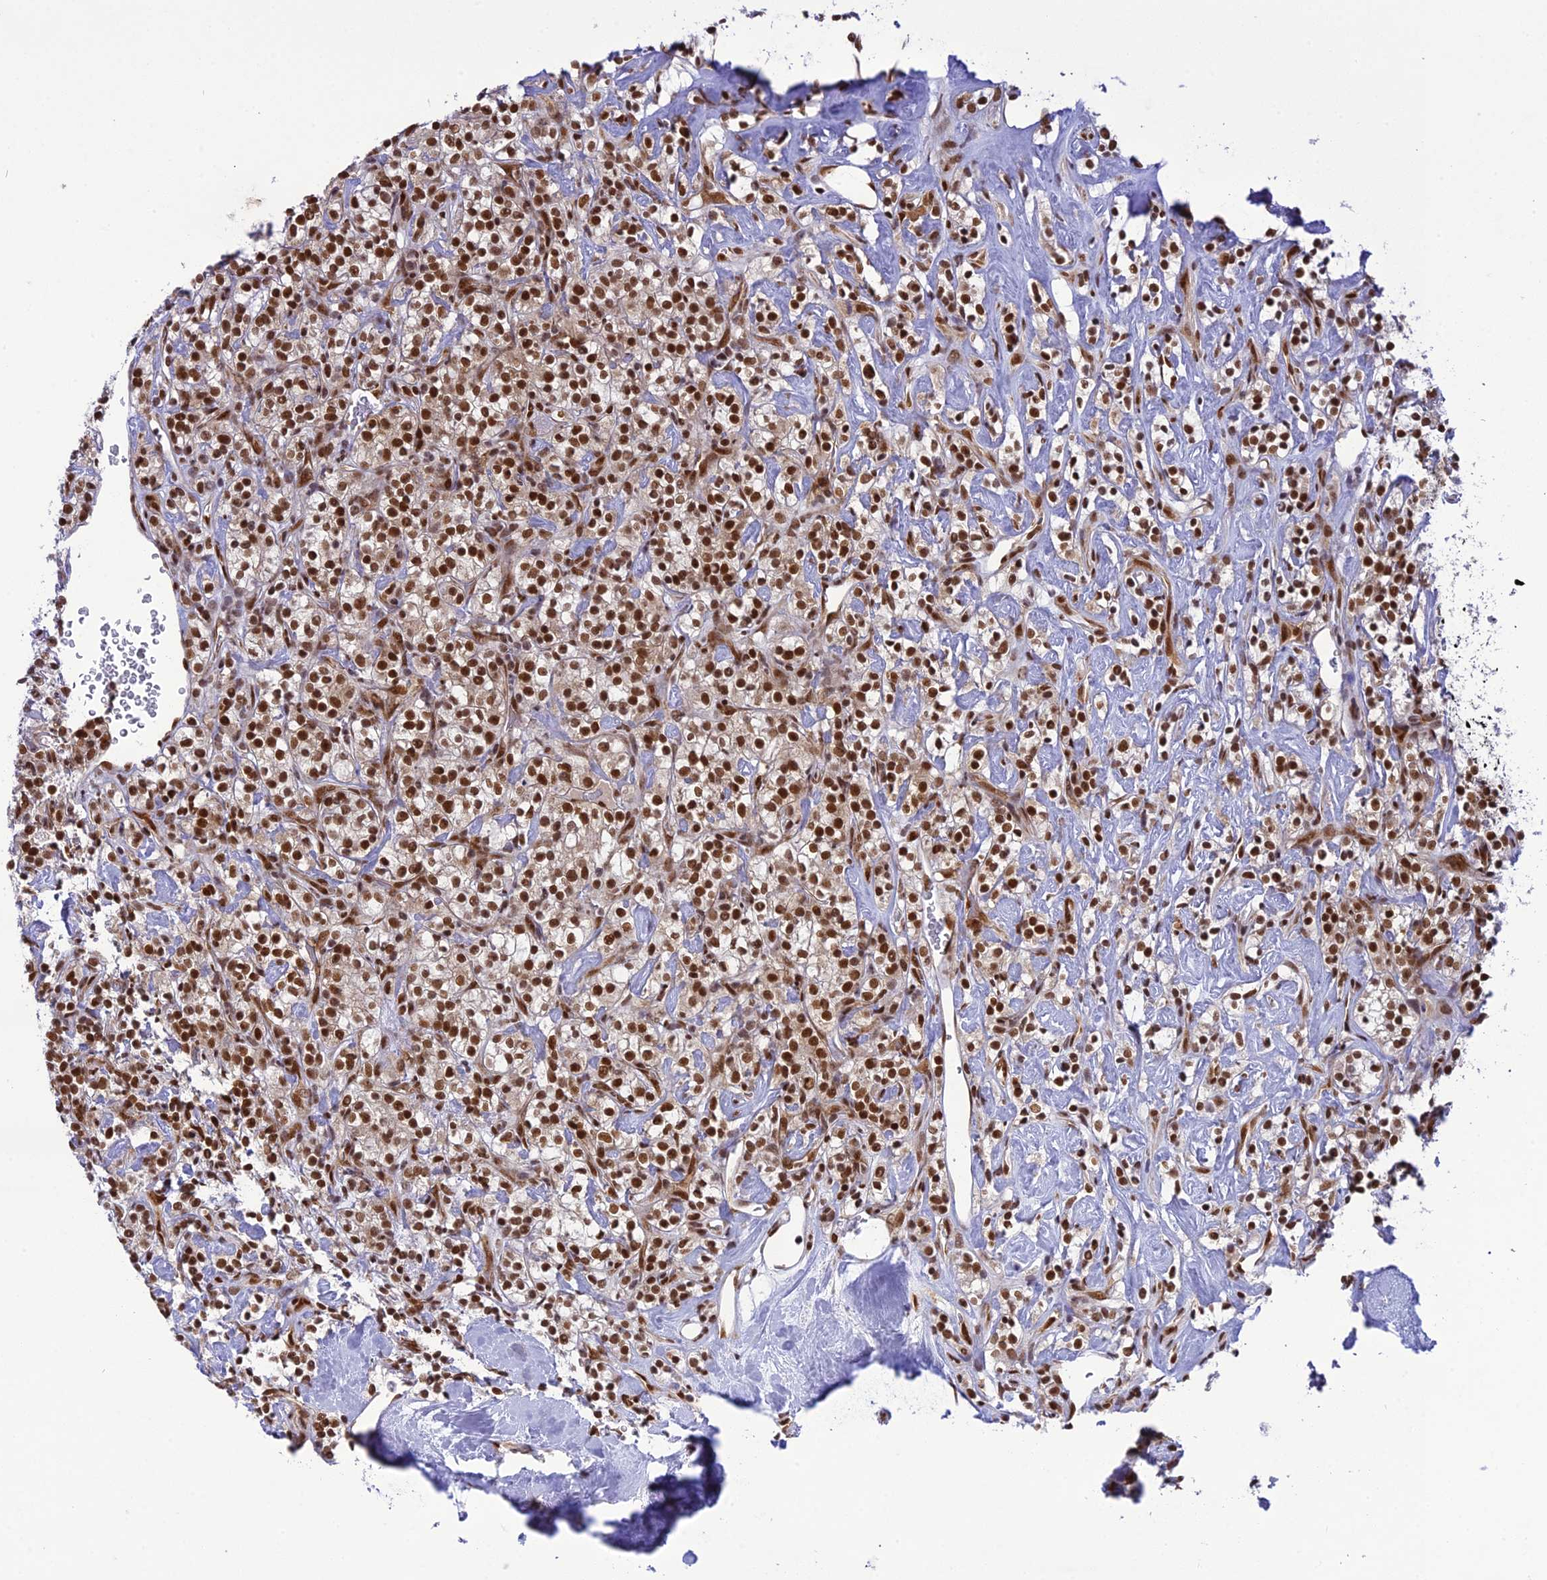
{"staining": {"intensity": "strong", "quantity": ">75%", "location": "nuclear"}, "tissue": "renal cancer", "cell_type": "Tumor cells", "image_type": "cancer", "snomed": [{"axis": "morphology", "description": "Adenocarcinoma, NOS"}, {"axis": "topography", "description": "Kidney"}], "caption": "Protein expression analysis of renal cancer (adenocarcinoma) displays strong nuclear staining in about >75% of tumor cells.", "gene": "DDX1", "patient": {"sex": "male", "age": 77}}